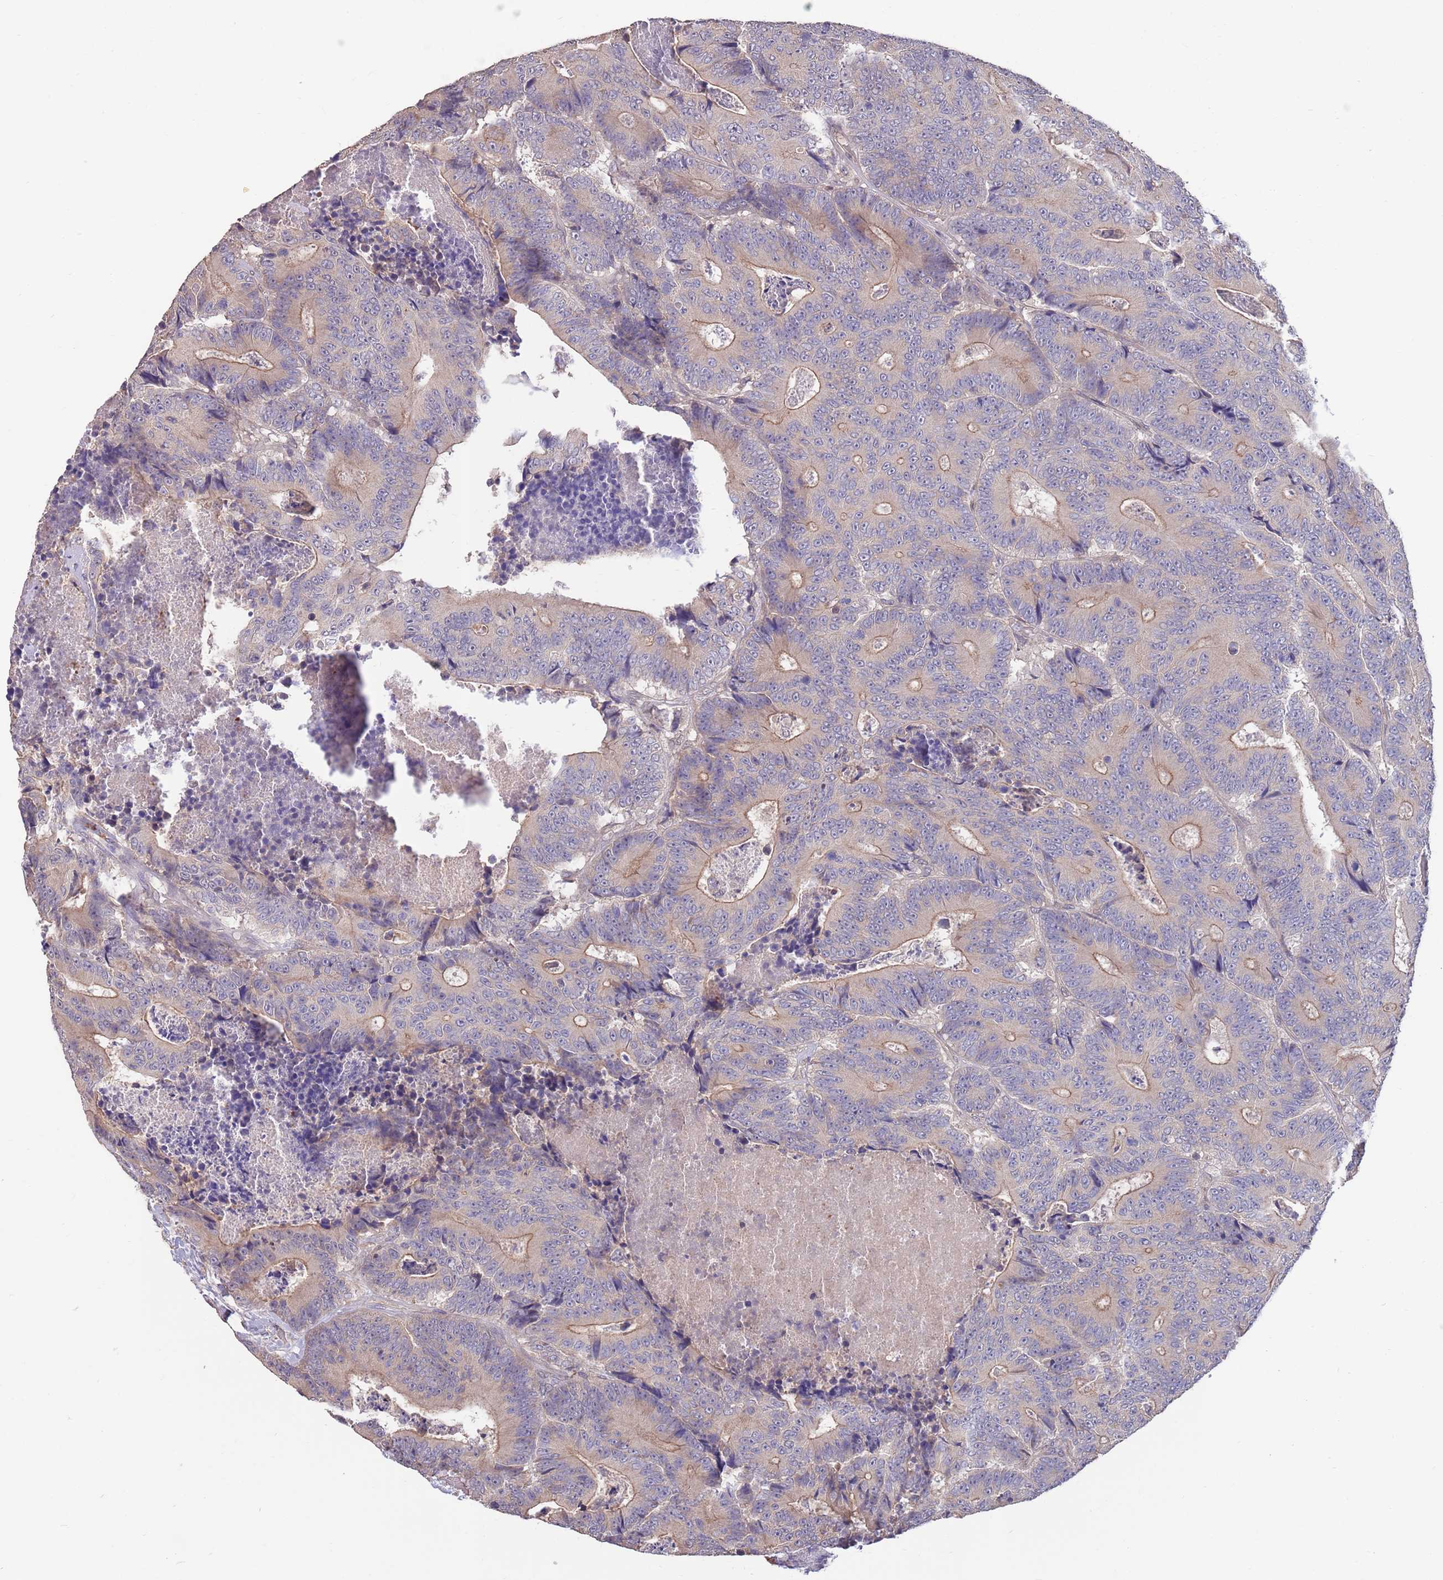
{"staining": {"intensity": "moderate", "quantity": "<25%", "location": "cytoplasmic/membranous"}, "tissue": "colorectal cancer", "cell_type": "Tumor cells", "image_type": "cancer", "snomed": [{"axis": "morphology", "description": "Adenocarcinoma, NOS"}, {"axis": "topography", "description": "Colon"}], "caption": "Immunohistochemical staining of colorectal adenocarcinoma reveals moderate cytoplasmic/membranous protein expression in about <25% of tumor cells.", "gene": "MARVELD2", "patient": {"sex": "male", "age": 83}}